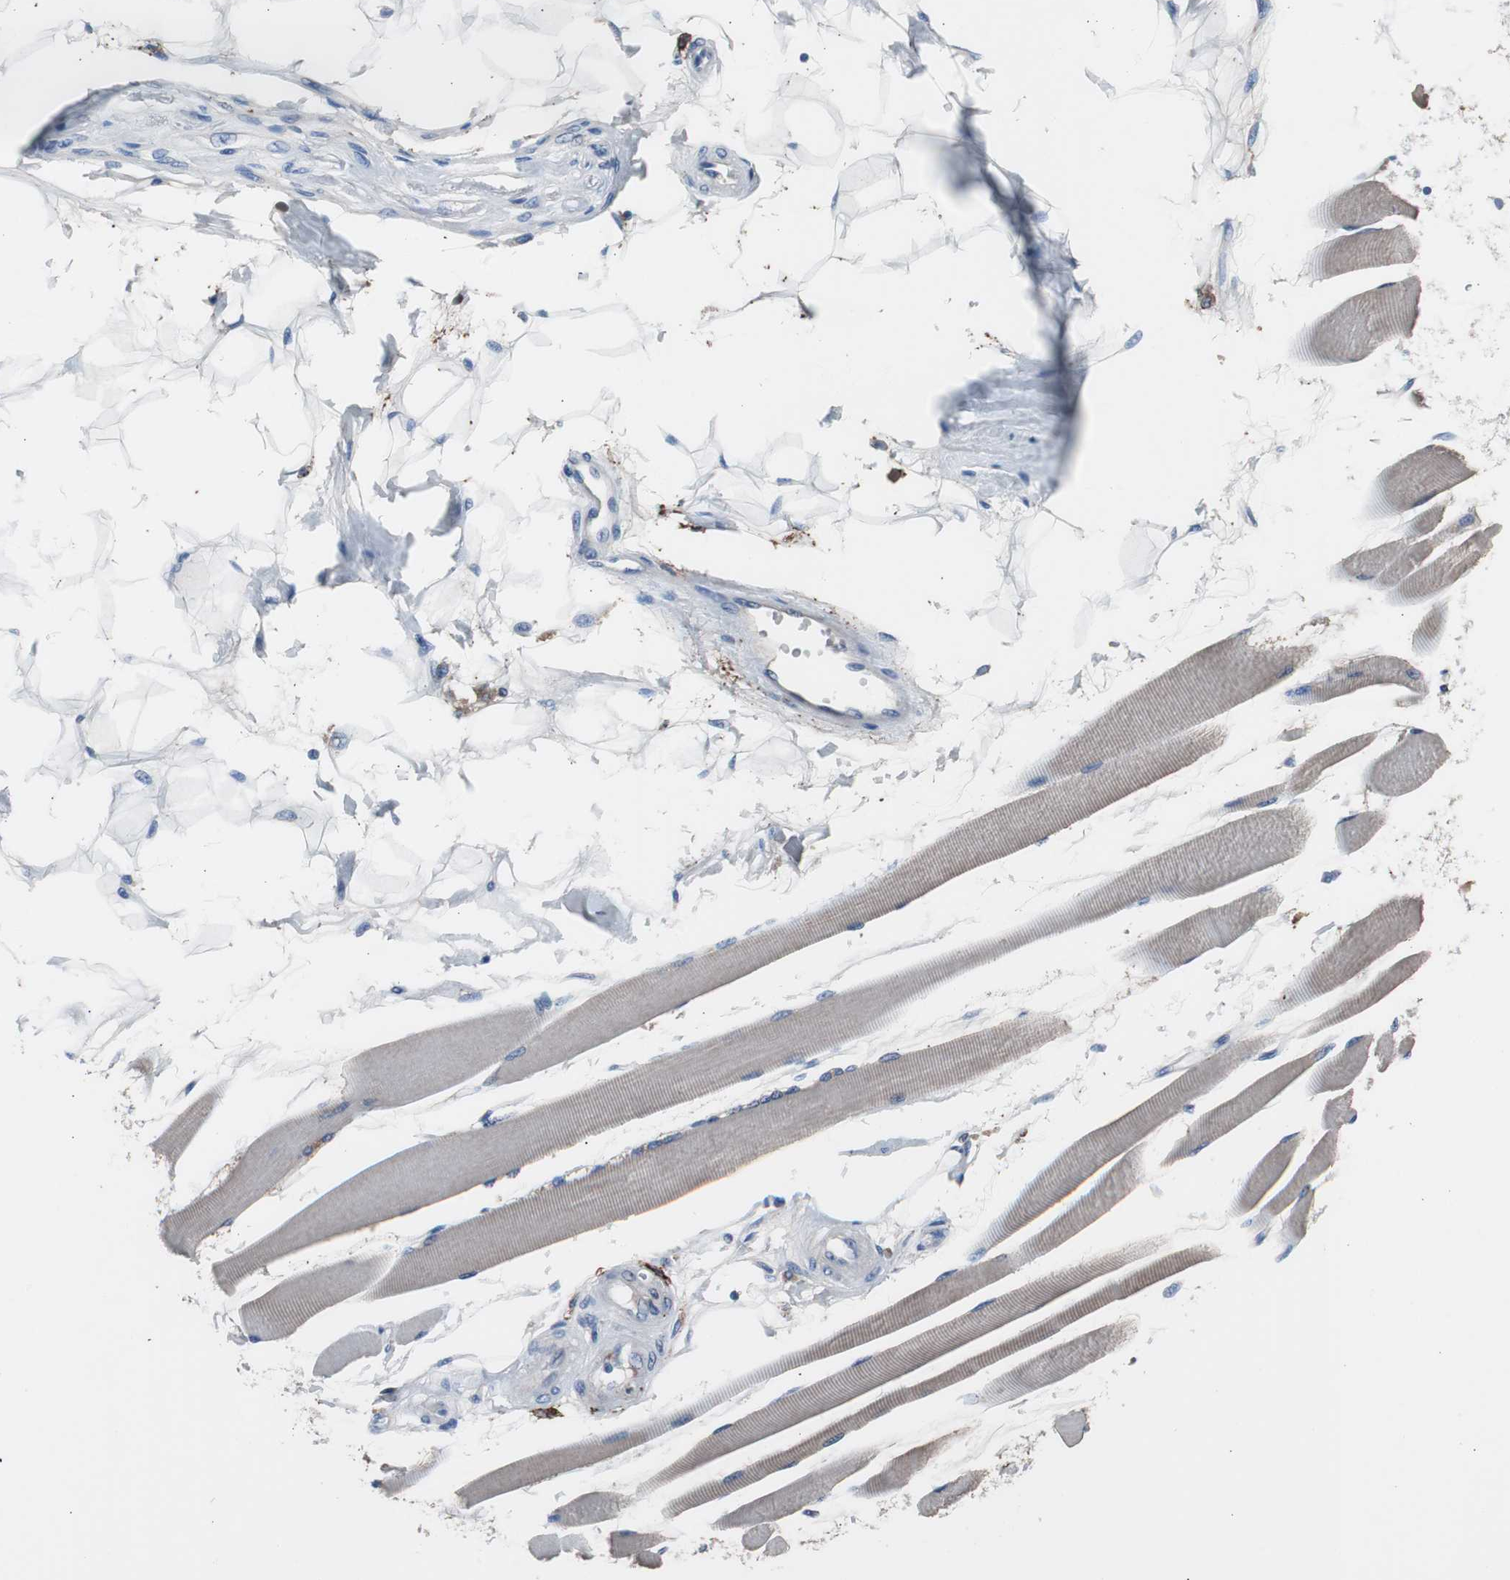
{"staining": {"intensity": "negative", "quantity": "none", "location": "none"}, "tissue": "skeletal muscle", "cell_type": "Myocytes", "image_type": "normal", "snomed": [{"axis": "morphology", "description": "Normal tissue, NOS"}, {"axis": "topography", "description": "Skeletal muscle"}, {"axis": "topography", "description": "Peripheral nerve tissue"}], "caption": "Immunohistochemistry (IHC) of unremarkable skeletal muscle shows no positivity in myocytes.", "gene": "FCGR2B", "patient": {"sex": "female", "age": 84}}